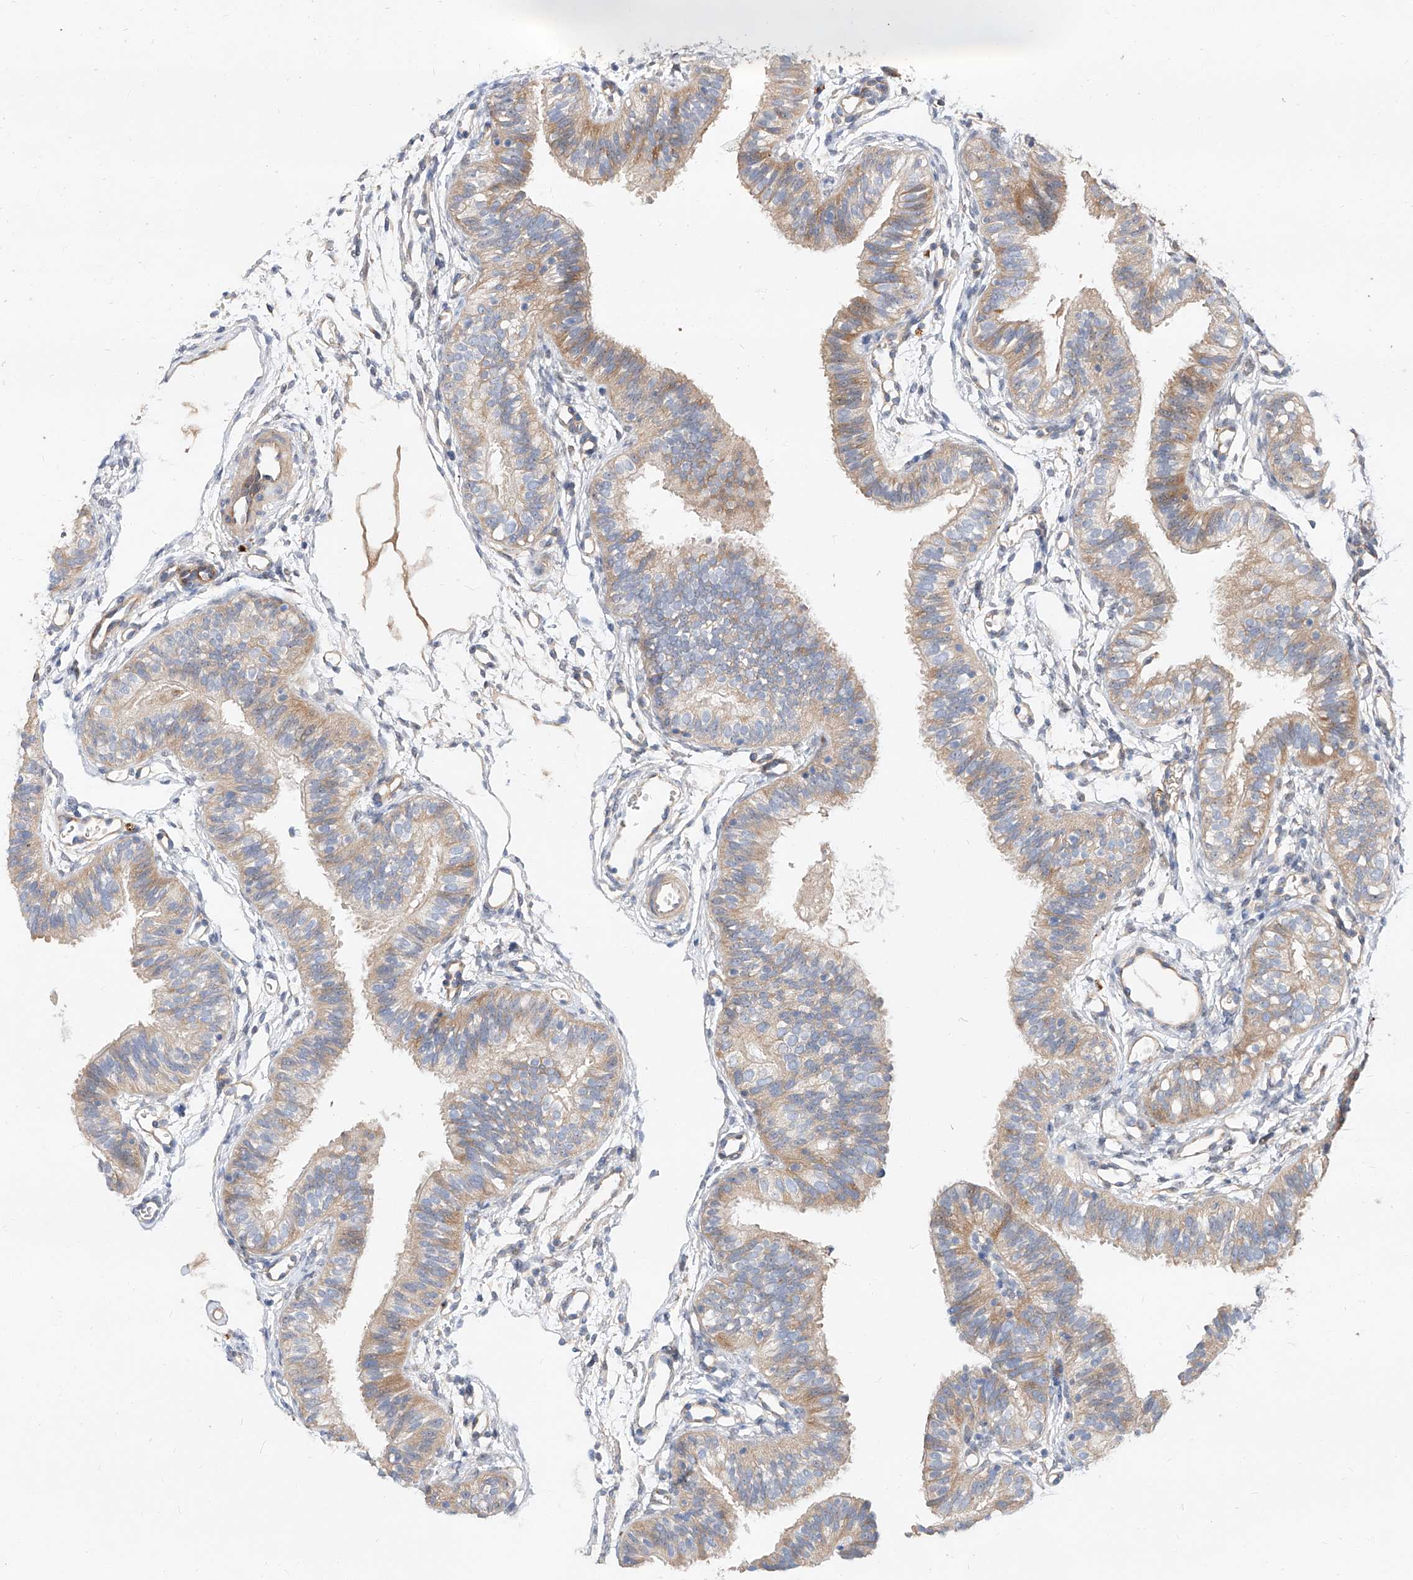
{"staining": {"intensity": "moderate", "quantity": "25%-75%", "location": "cytoplasmic/membranous"}, "tissue": "fallopian tube", "cell_type": "Glandular cells", "image_type": "normal", "snomed": [{"axis": "morphology", "description": "Normal tissue, NOS"}, {"axis": "topography", "description": "Fallopian tube"}], "caption": "This image displays immunohistochemistry (IHC) staining of unremarkable fallopian tube, with medium moderate cytoplasmic/membranous positivity in about 25%-75% of glandular cells.", "gene": "DIRAS3", "patient": {"sex": "female", "age": 35}}